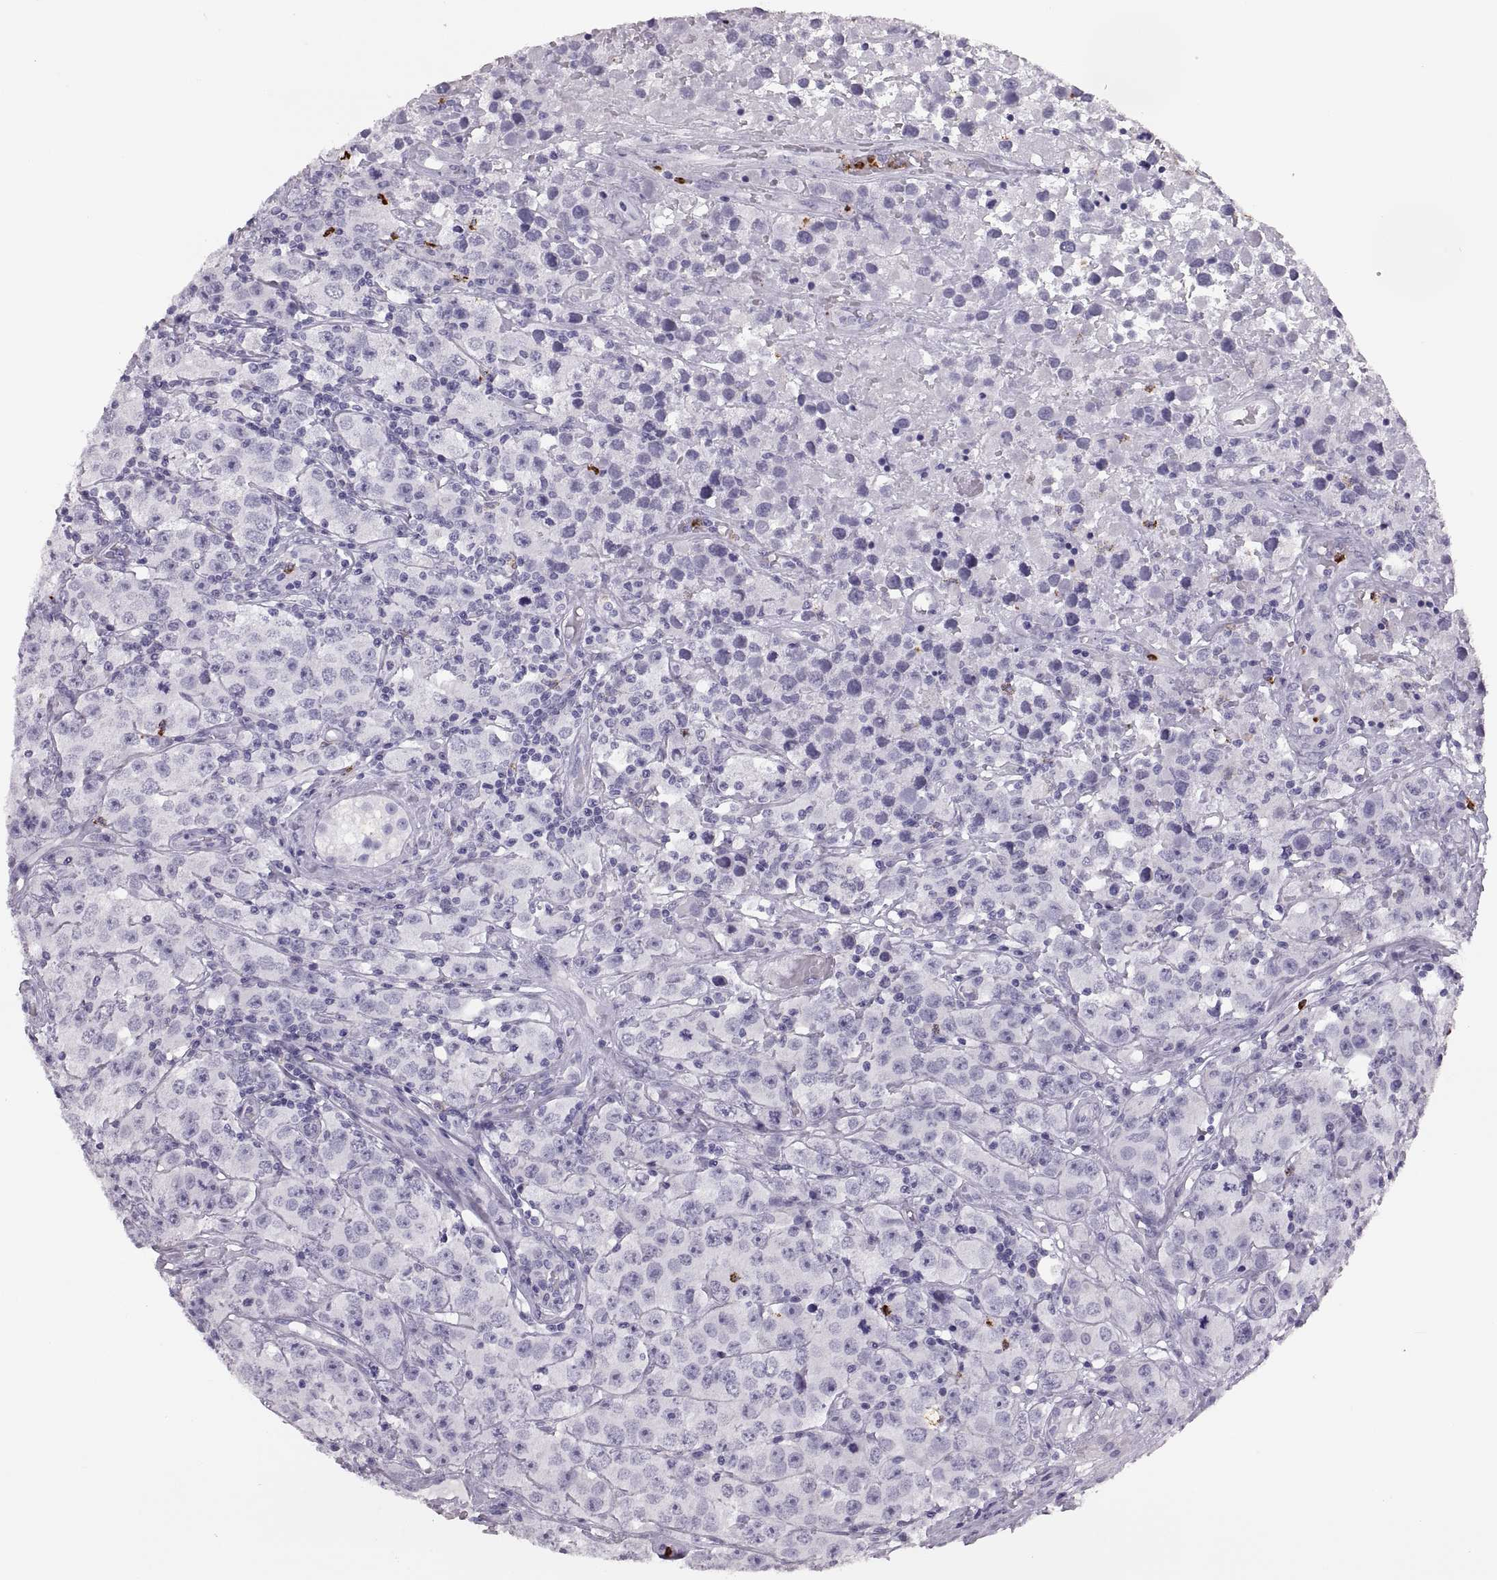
{"staining": {"intensity": "negative", "quantity": "none", "location": "none"}, "tissue": "testis cancer", "cell_type": "Tumor cells", "image_type": "cancer", "snomed": [{"axis": "morphology", "description": "Seminoma, NOS"}, {"axis": "topography", "description": "Testis"}], "caption": "A histopathology image of human testis seminoma is negative for staining in tumor cells.", "gene": "MILR1", "patient": {"sex": "male", "age": 52}}